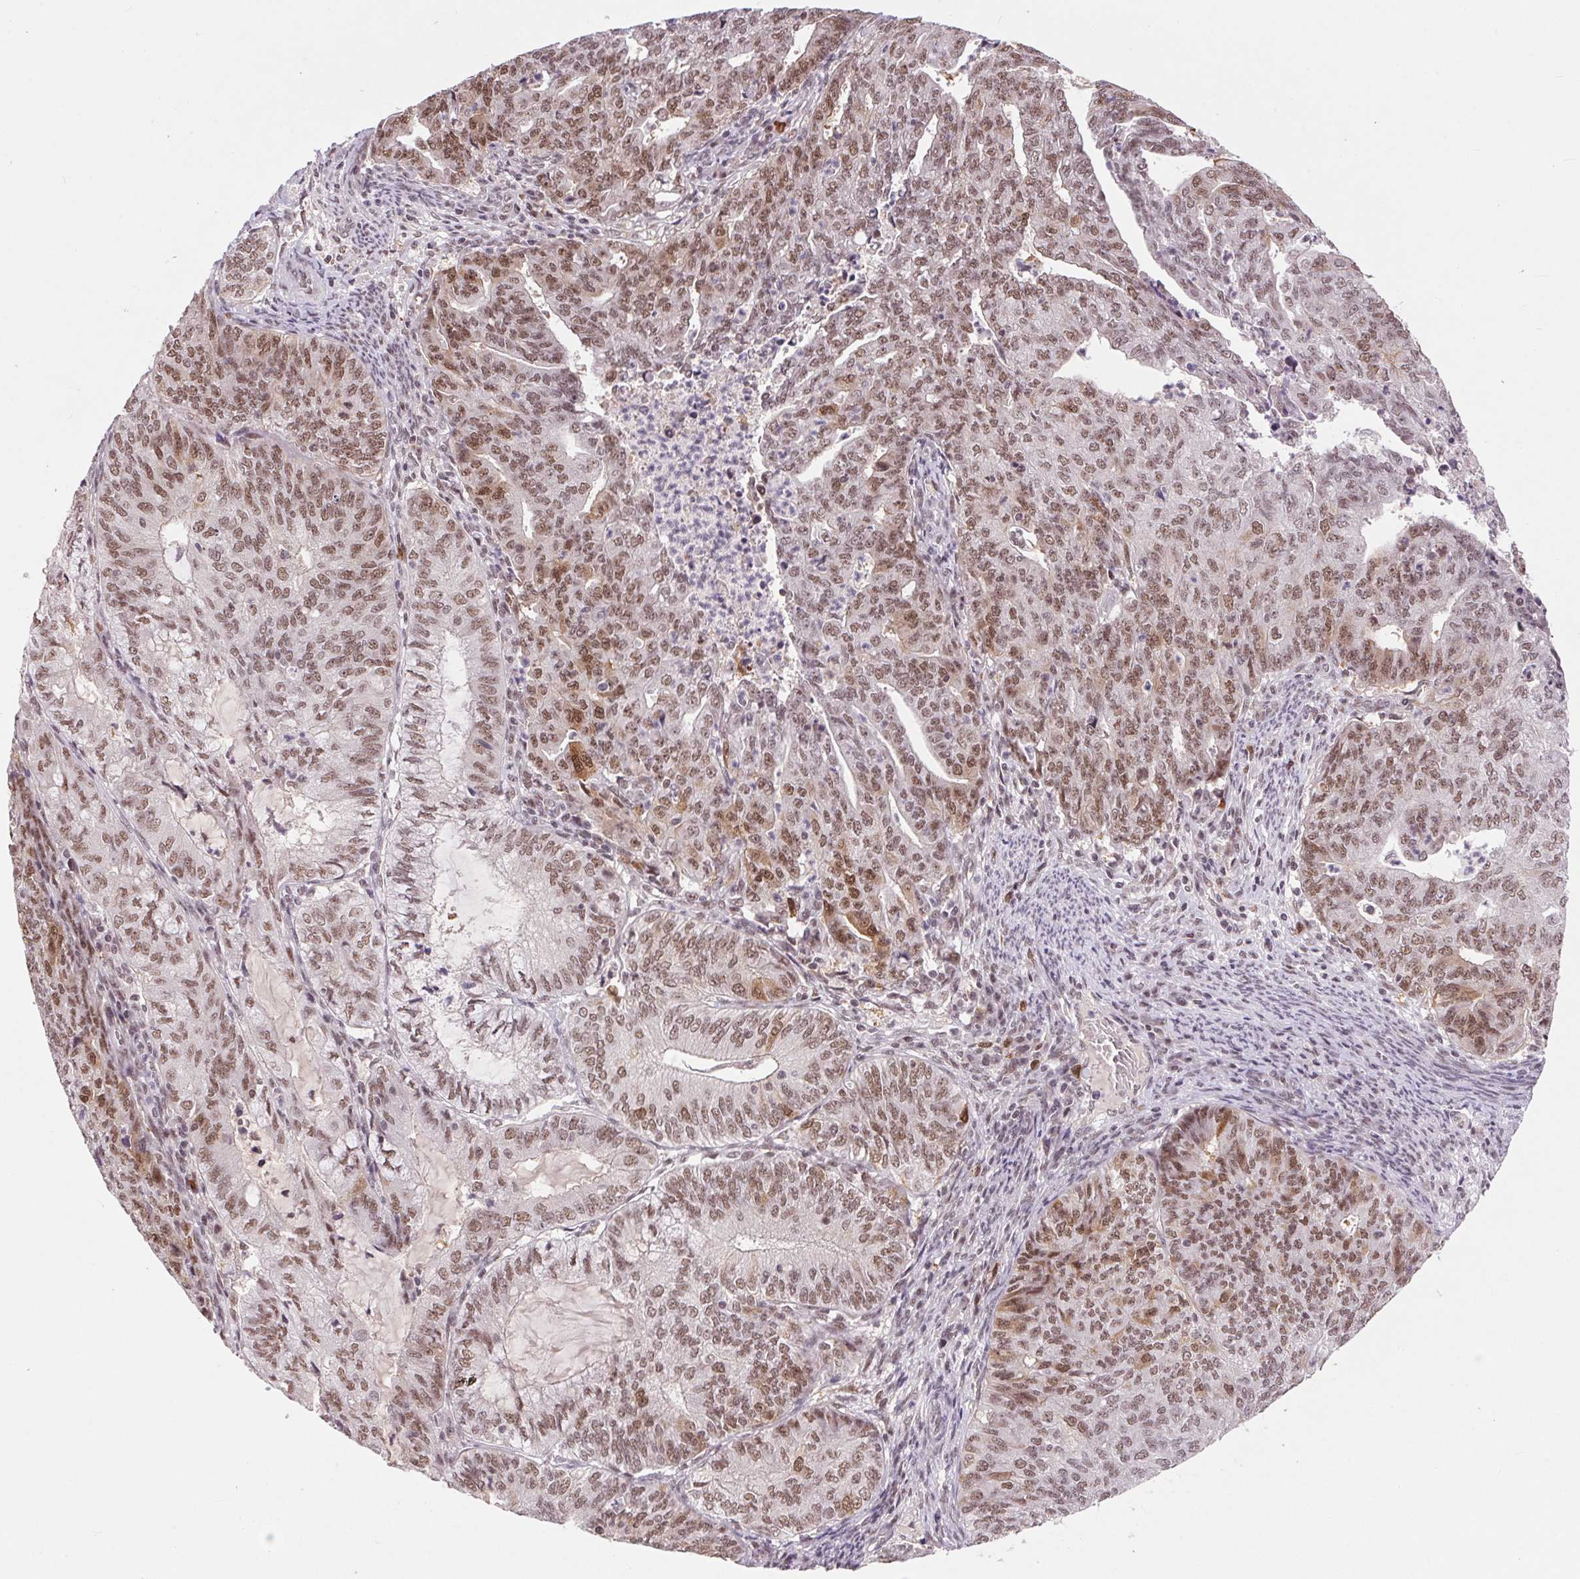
{"staining": {"intensity": "moderate", "quantity": ">75%", "location": "cytoplasmic/membranous,nuclear"}, "tissue": "endometrial cancer", "cell_type": "Tumor cells", "image_type": "cancer", "snomed": [{"axis": "morphology", "description": "Adenocarcinoma, NOS"}, {"axis": "topography", "description": "Endometrium"}], "caption": "Protein staining of adenocarcinoma (endometrial) tissue demonstrates moderate cytoplasmic/membranous and nuclear positivity in approximately >75% of tumor cells.", "gene": "CD2BP2", "patient": {"sex": "female", "age": 82}}